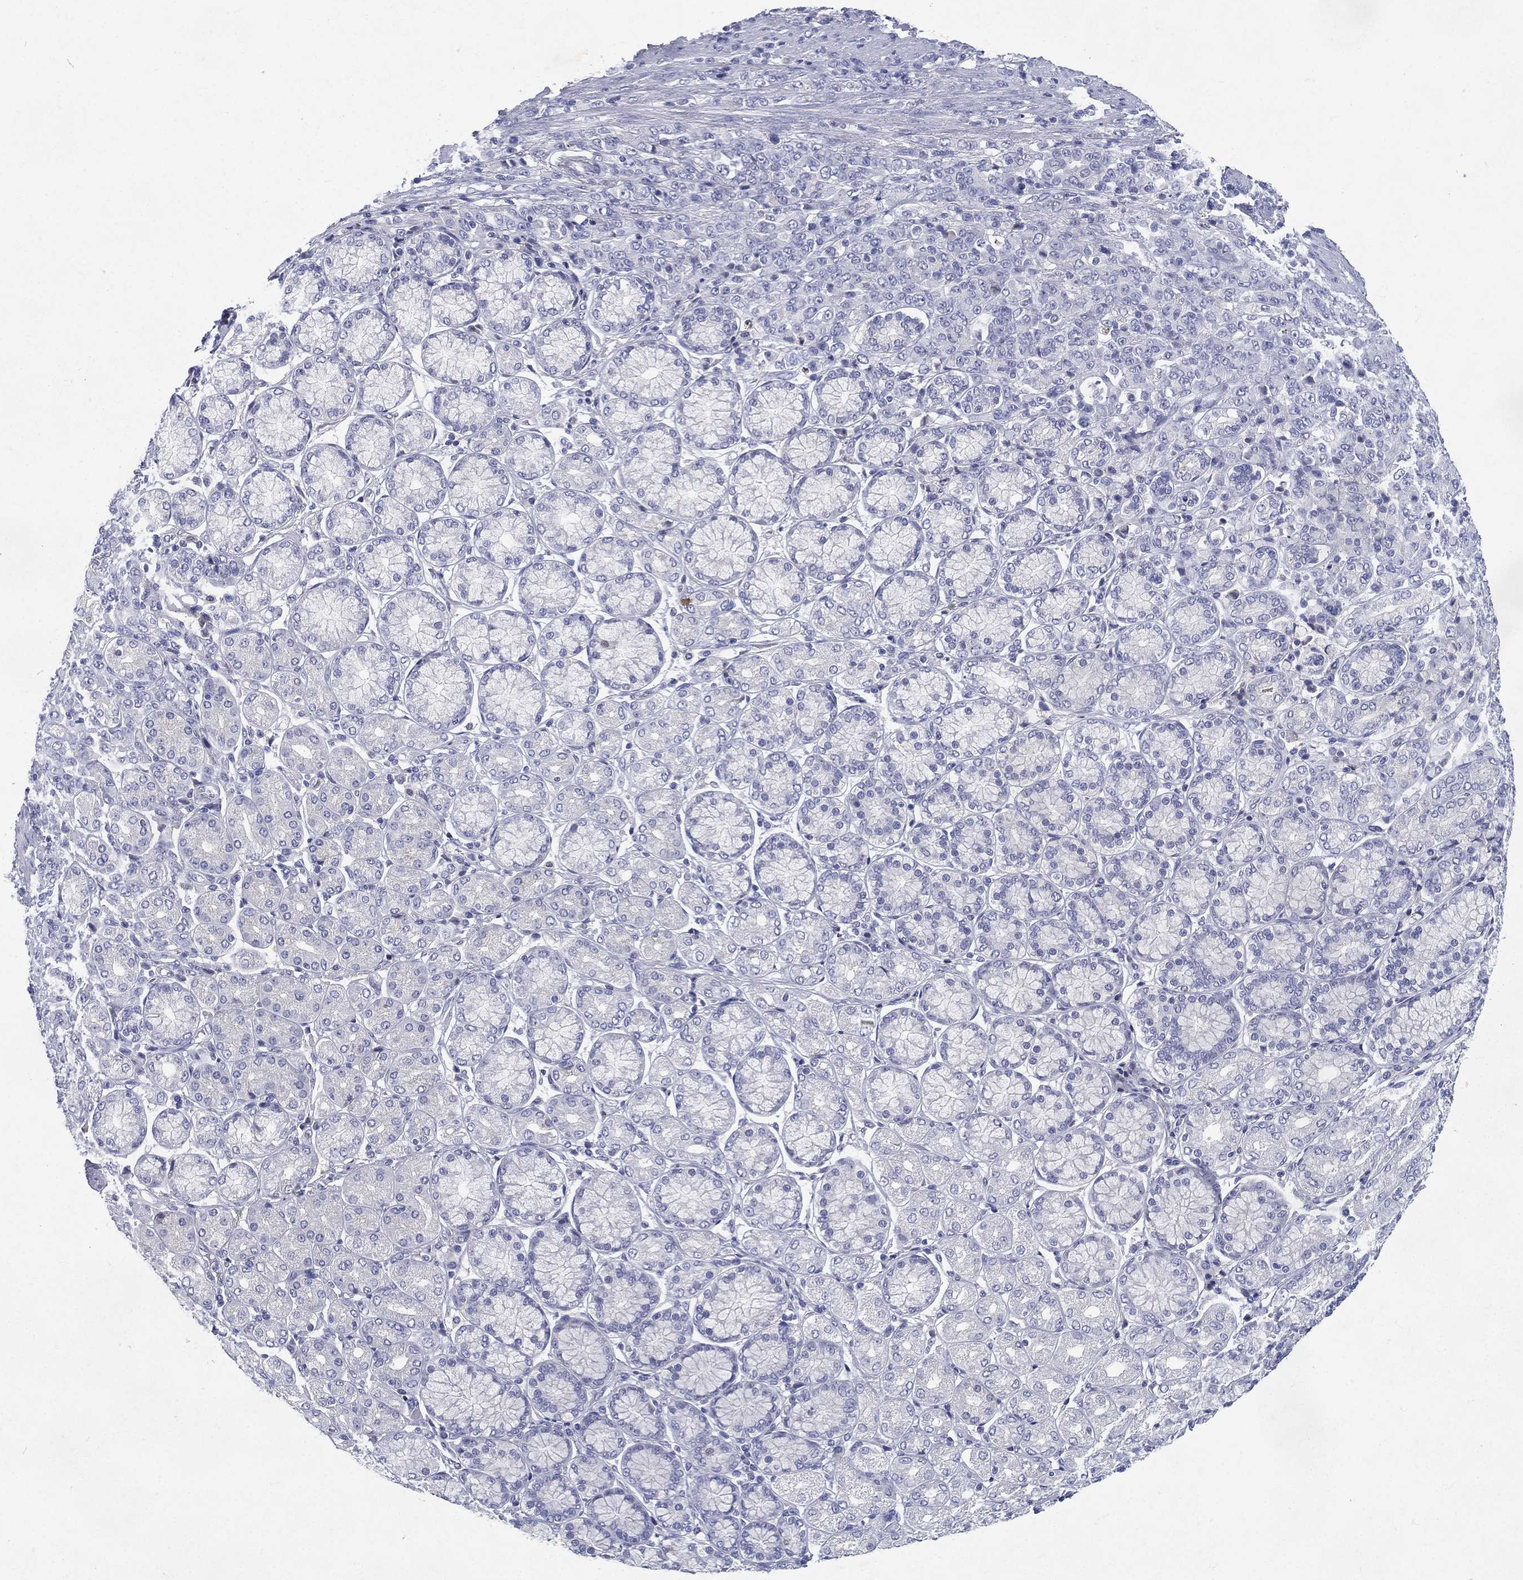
{"staining": {"intensity": "negative", "quantity": "none", "location": "none"}, "tissue": "stomach cancer", "cell_type": "Tumor cells", "image_type": "cancer", "snomed": [{"axis": "morphology", "description": "Normal tissue, NOS"}, {"axis": "morphology", "description": "Adenocarcinoma, NOS"}, {"axis": "topography", "description": "Stomach"}], "caption": "Tumor cells show no significant protein positivity in adenocarcinoma (stomach).", "gene": "RGS13", "patient": {"sex": "female", "age": 79}}